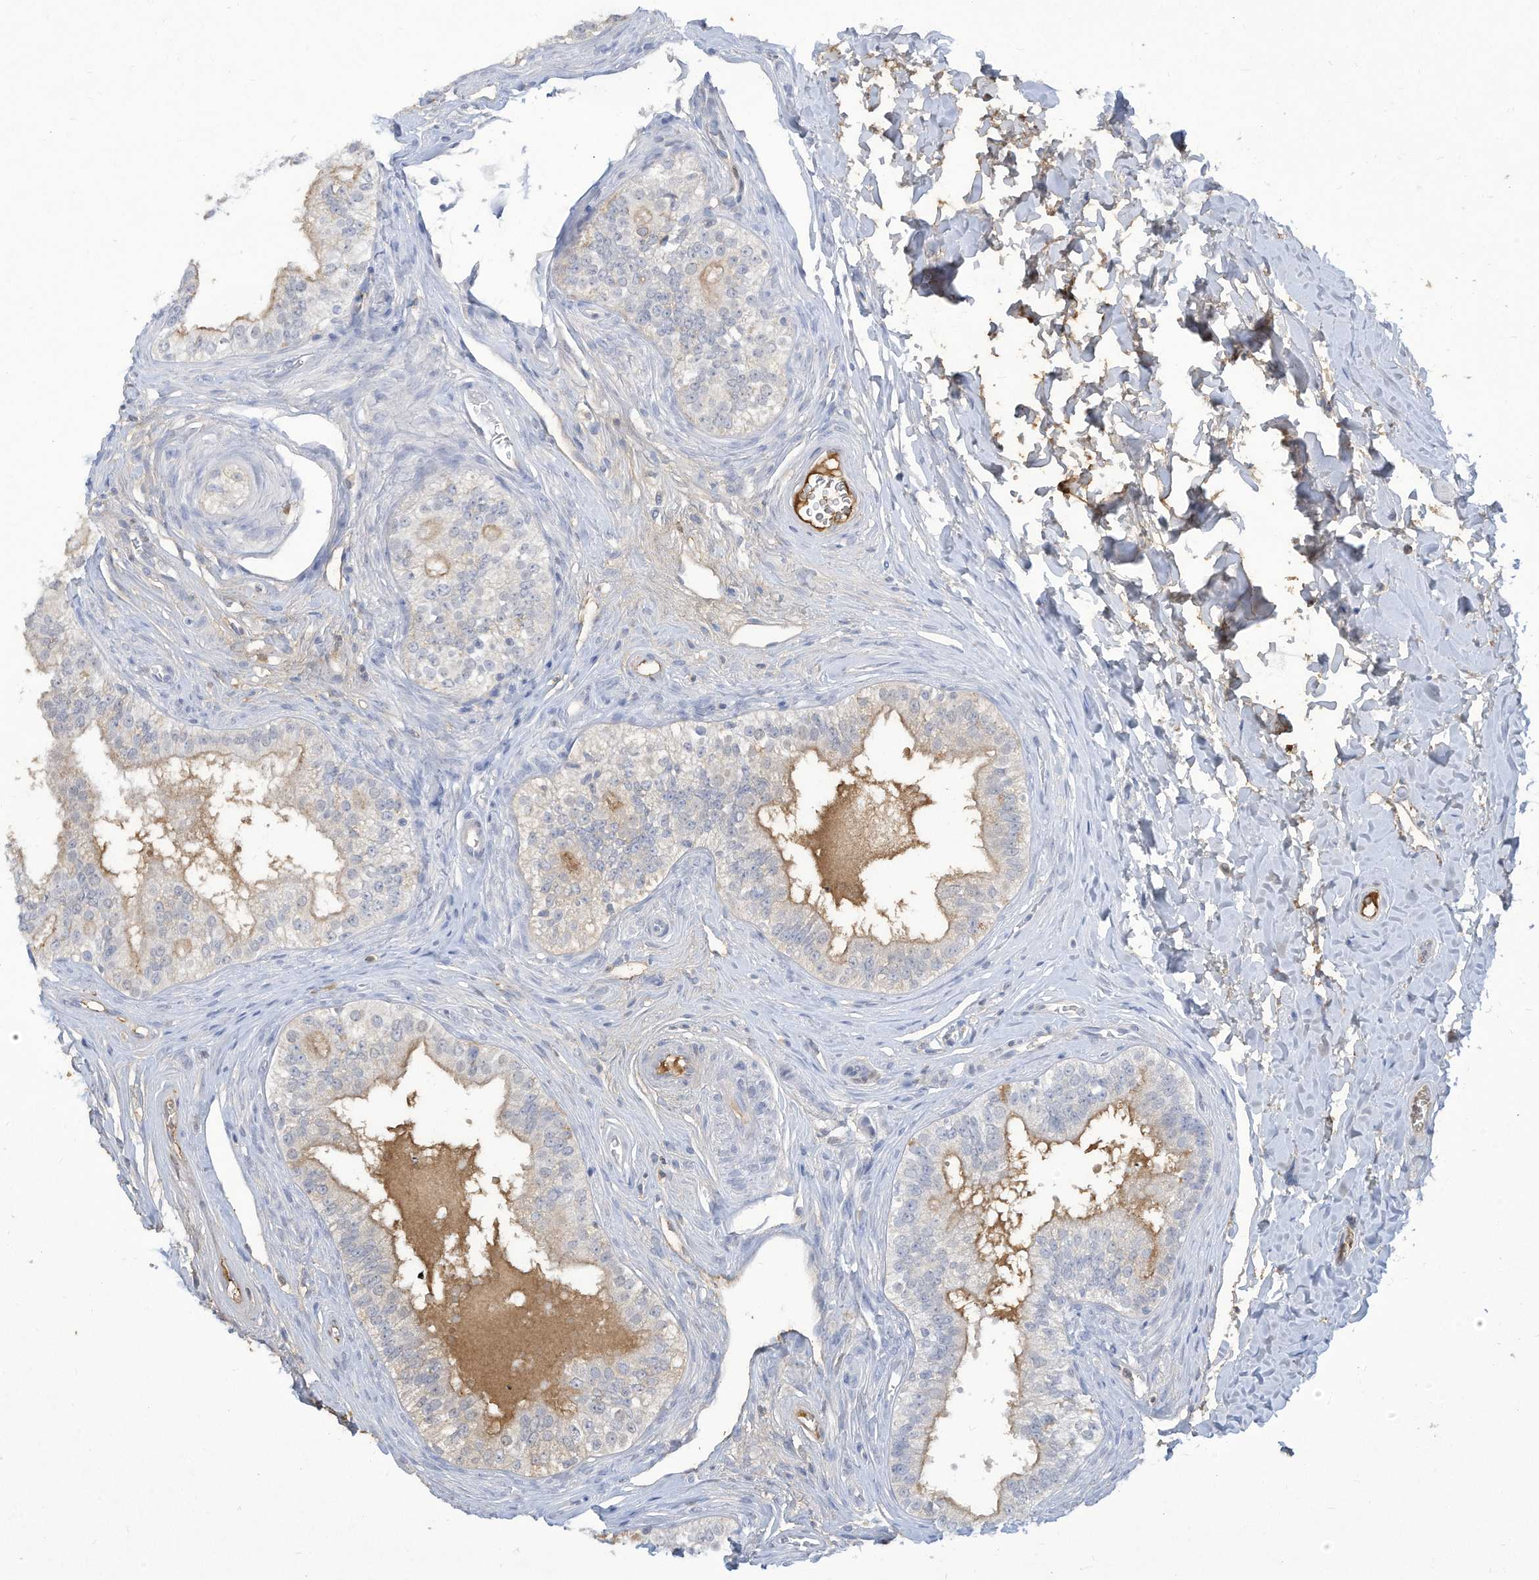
{"staining": {"intensity": "weak", "quantity": "<25%", "location": "cytoplasmic/membranous"}, "tissue": "epididymis", "cell_type": "Glandular cells", "image_type": "normal", "snomed": [{"axis": "morphology", "description": "Normal tissue, NOS"}, {"axis": "topography", "description": "Epididymis"}], "caption": "Immunohistochemistry (IHC) image of unremarkable human epididymis stained for a protein (brown), which reveals no positivity in glandular cells.", "gene": "HAS3", "patient": {"sex": "male", "age": 29}}